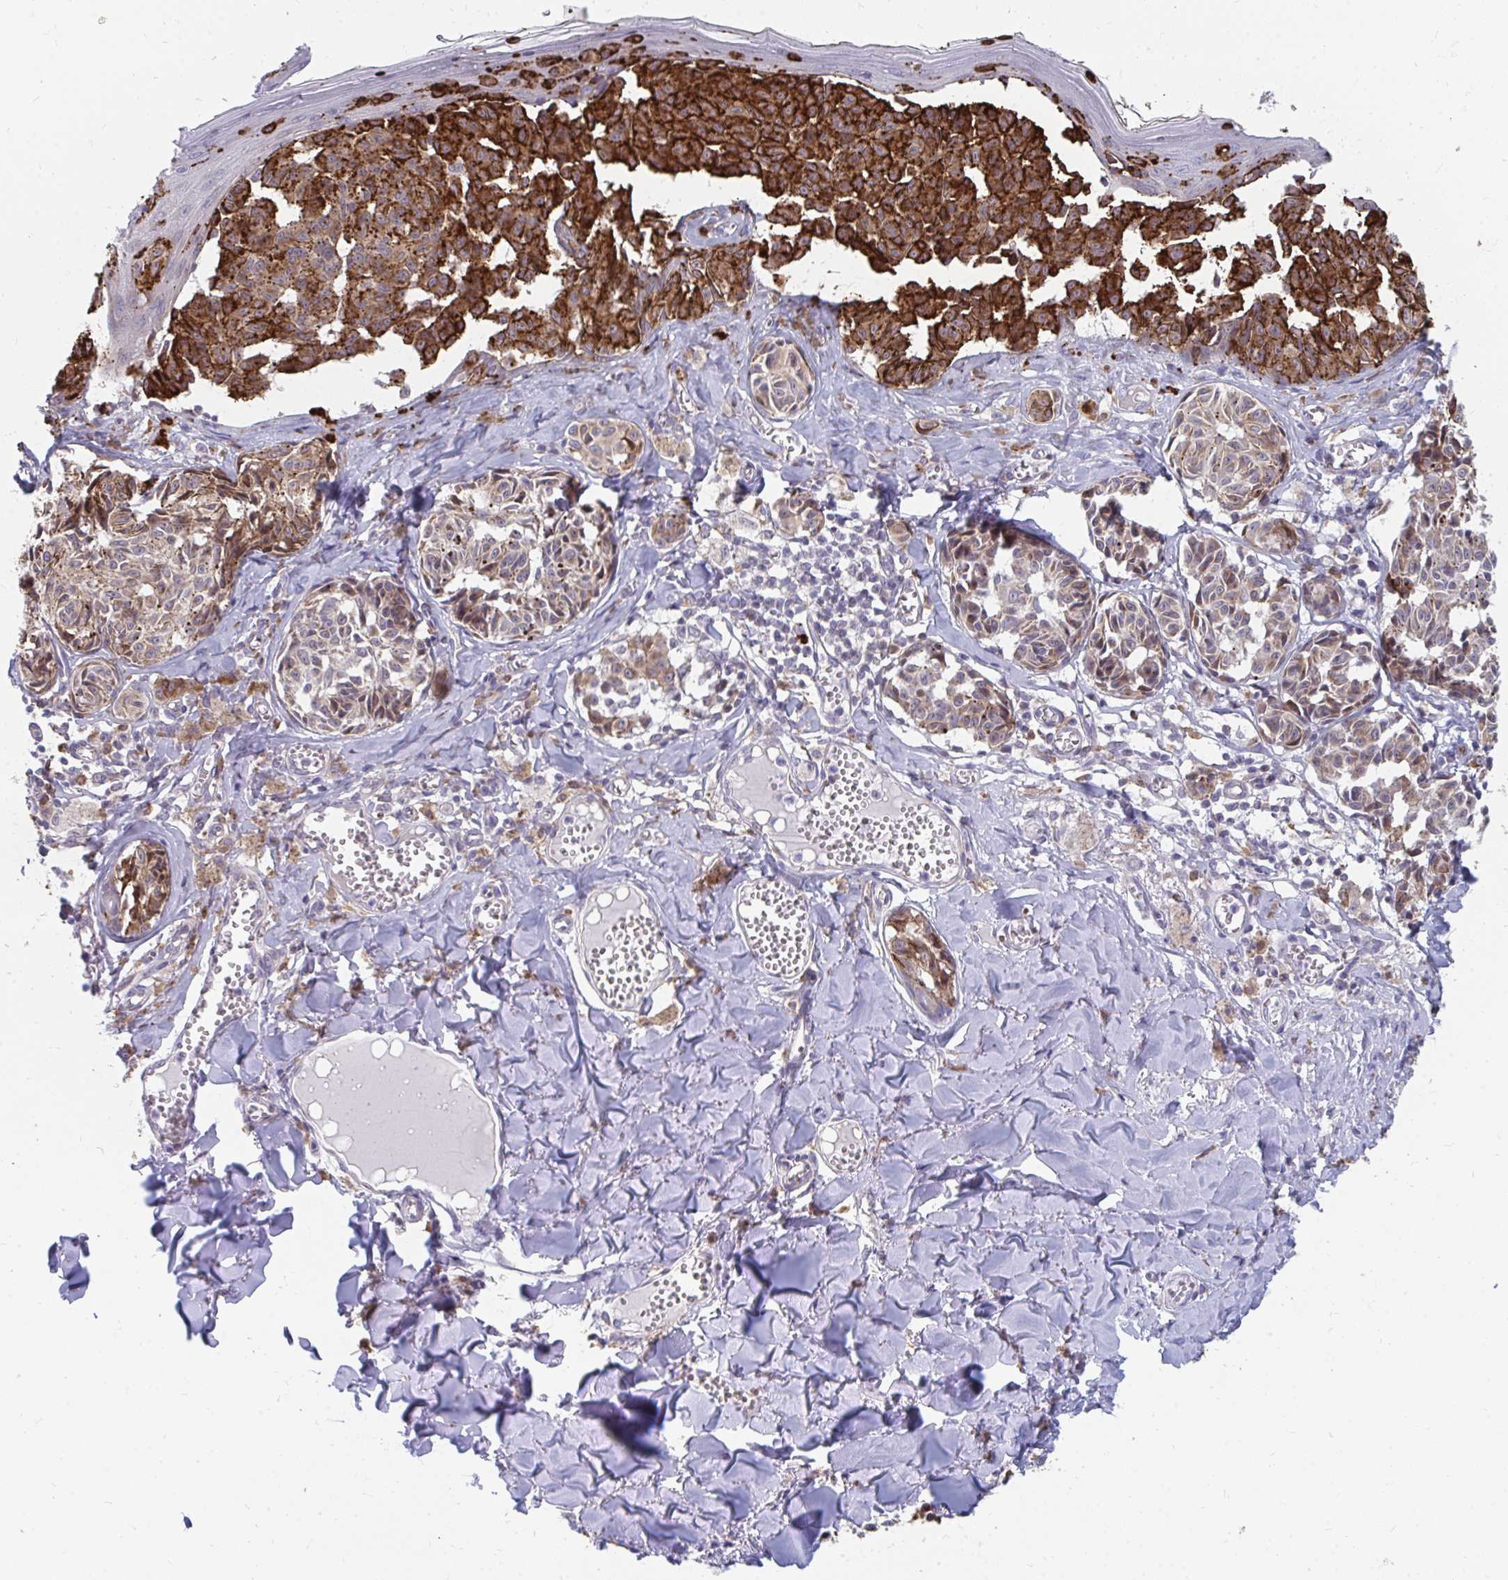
{"staining": {"intensity": "strong", "quantity": "25%-75%", "location": "cytoplasmic/membranous"}, "tissue": "melanoma", "cell_type": "Tumor cells", "image_type": "cancer", "snomed": [{"axis": "morphology", "description": "Malignant melanoma, NOS"}, {"axis": "topography", "description": "Skin"}], "caption": "Brown immunohistochemical staining in human melanoma displays strong cytoplasmic/membranous expression in about 25%-75% of tumor cells.", "gene": "PABIR3", "patient": {"sex": "female", "age": 43}}